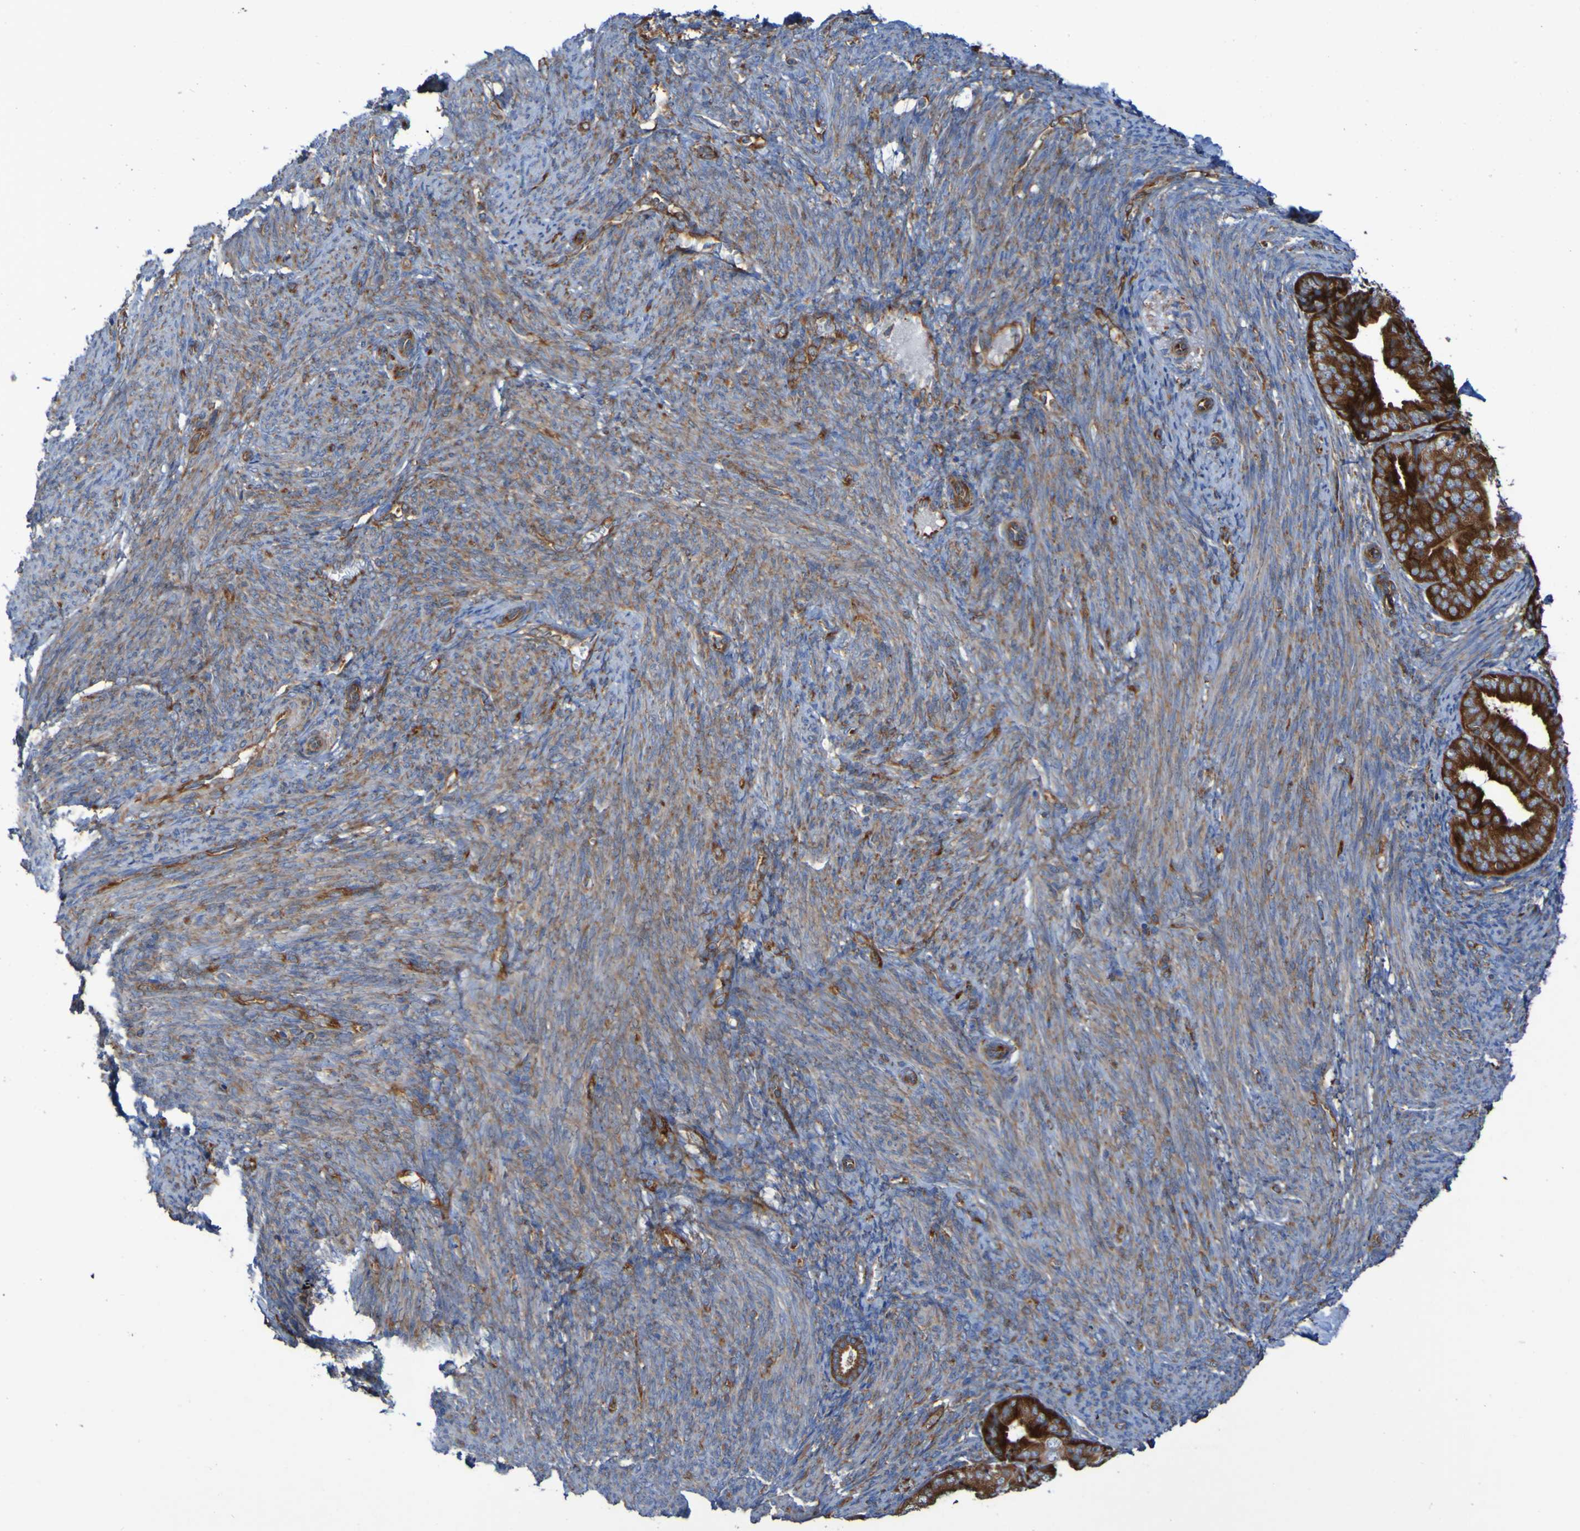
{"staining": {"intensity": "strong", "quantity": ">75%", "location": "cytoplasmic/membranous"}, "tissue": "endometrial cancer", "cell_type": "Tumor cells", "image_type": "cancer", "snomed": [{"axis": "morphology", "description": "Adenocarcinoma, NOS"}, {"axis": "topography", "description": "Endometrium"}], "caption": "DAB immunohistochemical staining of human endometrial adenocarcinoma reveals strong cytoplasmic/membranous protein positivity in approximately >75% of tumor cells.", "gene": "RPL10", "patient": {"sex": "female", "age": 63}}